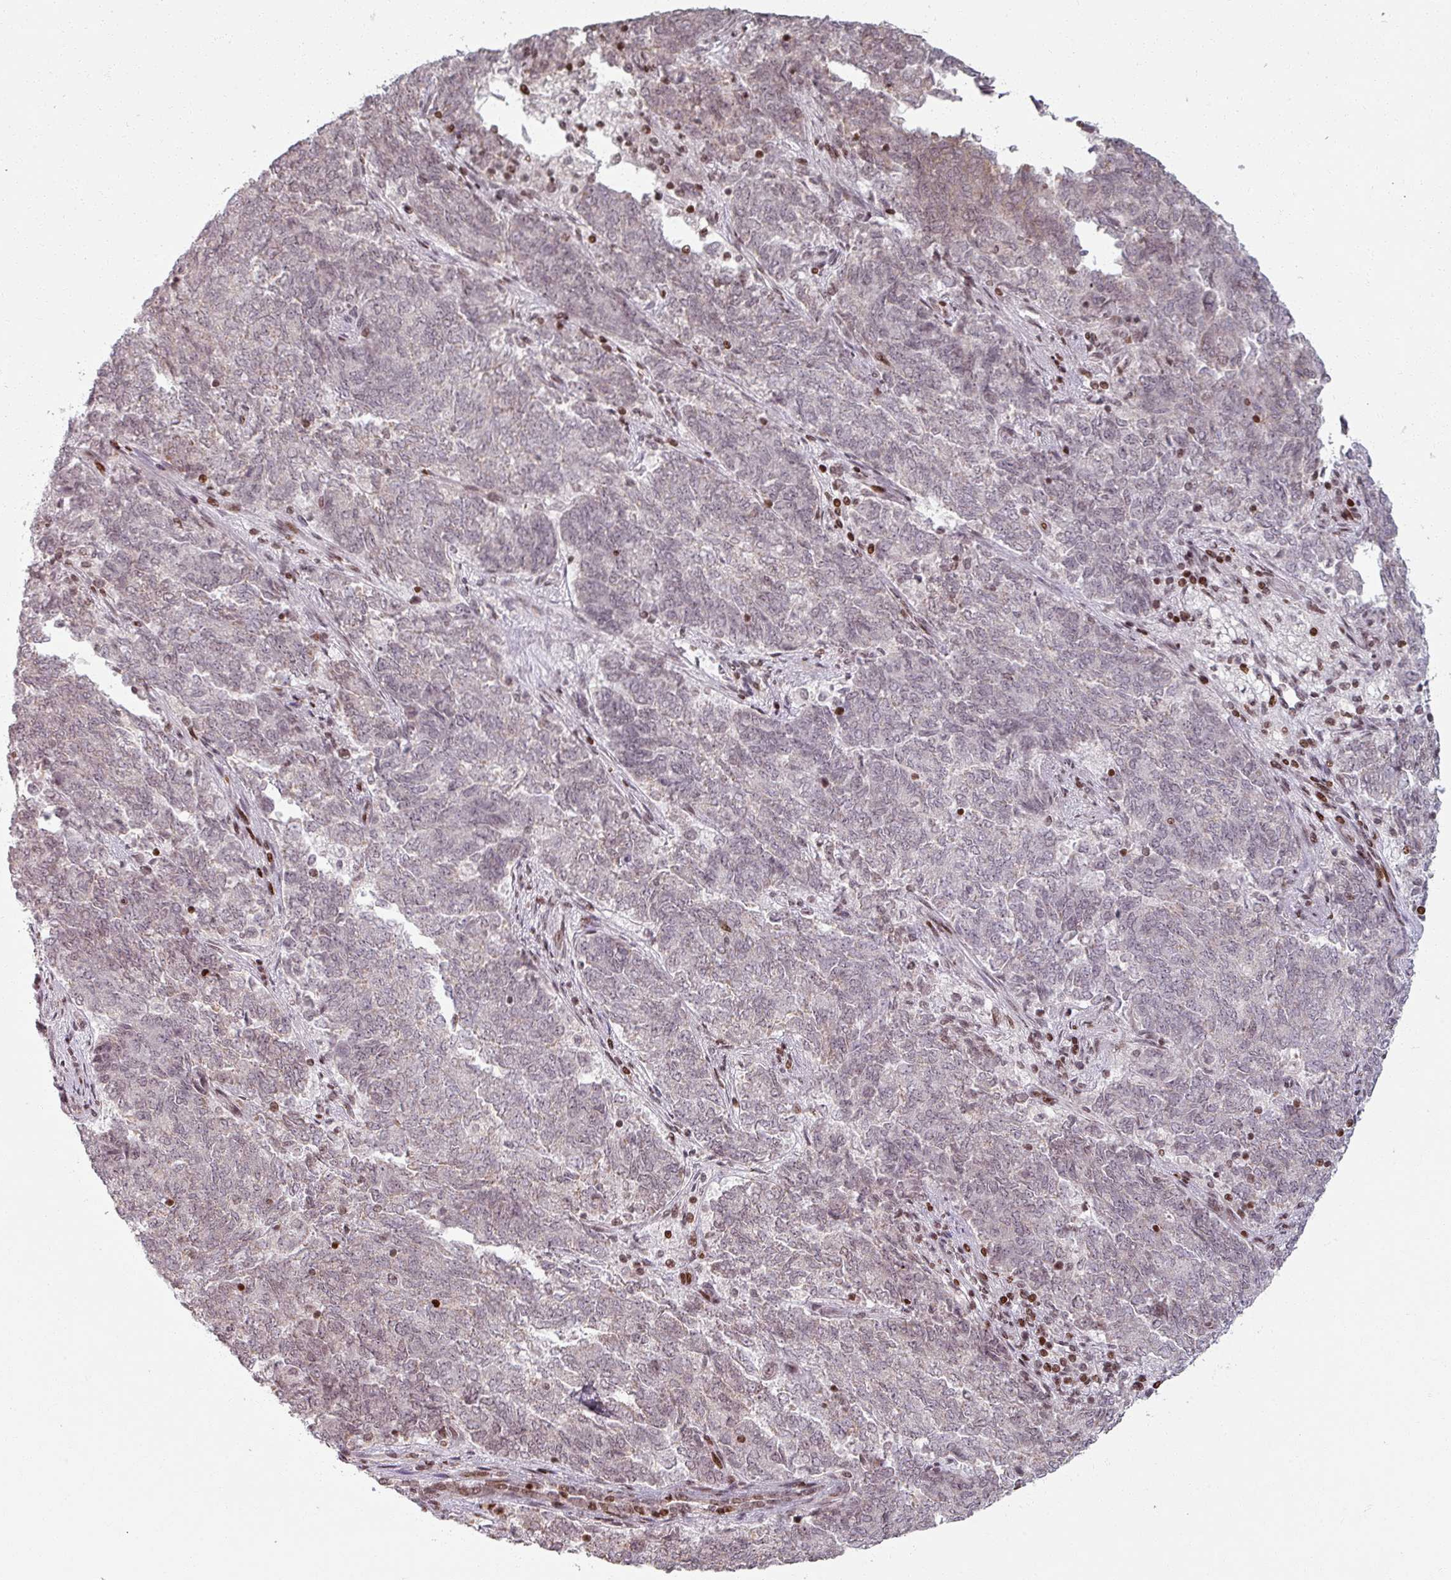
{"staining": {"intensity": "weak", "quantity": "25%-75%", "location": "cytoplasmic/membranous"}, "tissue": "endometrial cancer", "cell_type": "Tumor cells", "image_type": "cancer", "snomed": [{"axis": "morphology", "description": "Adenocarcinoma, NOS"}, {"axis": "topography", "description": "Endometrium"}], "caption": "Approximately 25%-75% of tumor cells in adenocarcinoma (endometrial) exhibit weak cytoplasmic/membranous protein expression as visualized by brown immunohistochemical staining.", "gene": "NCOR1", "patient": {"sex": "female", "age": 80}}